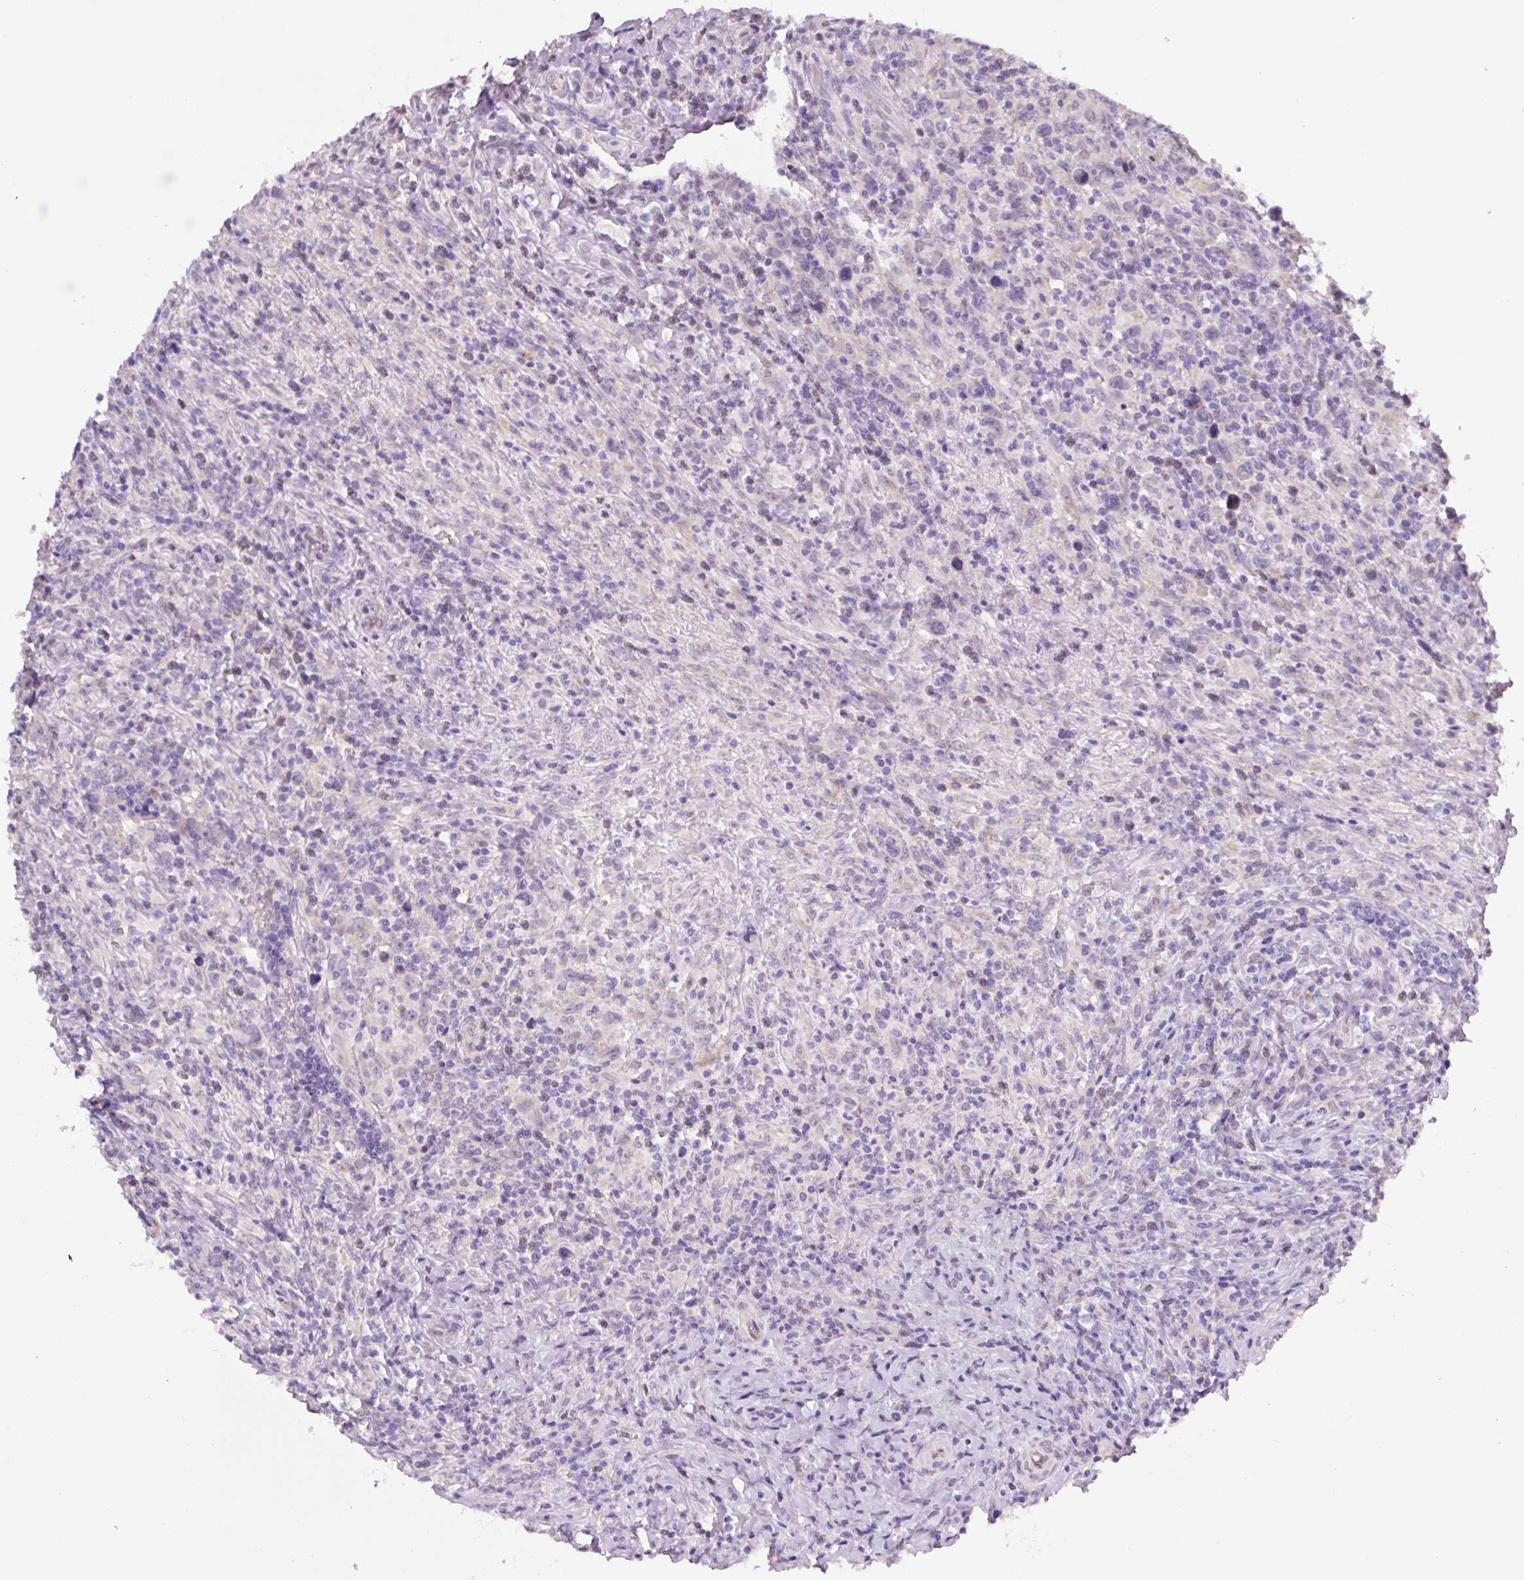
{"staining": {"intensity": "negative", "quantity": "none", "location": "none"}, "tissue": "lymphoma", "cell_type": "Tumor cells", "image_type": "cancer", "snomed": [{"axis": "morphology", "description": "Hodgkin's disease, NOS"}, {"axis": "topography", "description": "Lymph node"}], "caption": "The IHC image has no significant positivity in tumor cells of Hodgkin's disease tissue. (Brightfield microscopy of DAB (3,3'-diaminobenzidine) immunohistochemistry at high magnification).", "gene": "ASRGL1", "patient": {"sex": "female", "age": 18}}